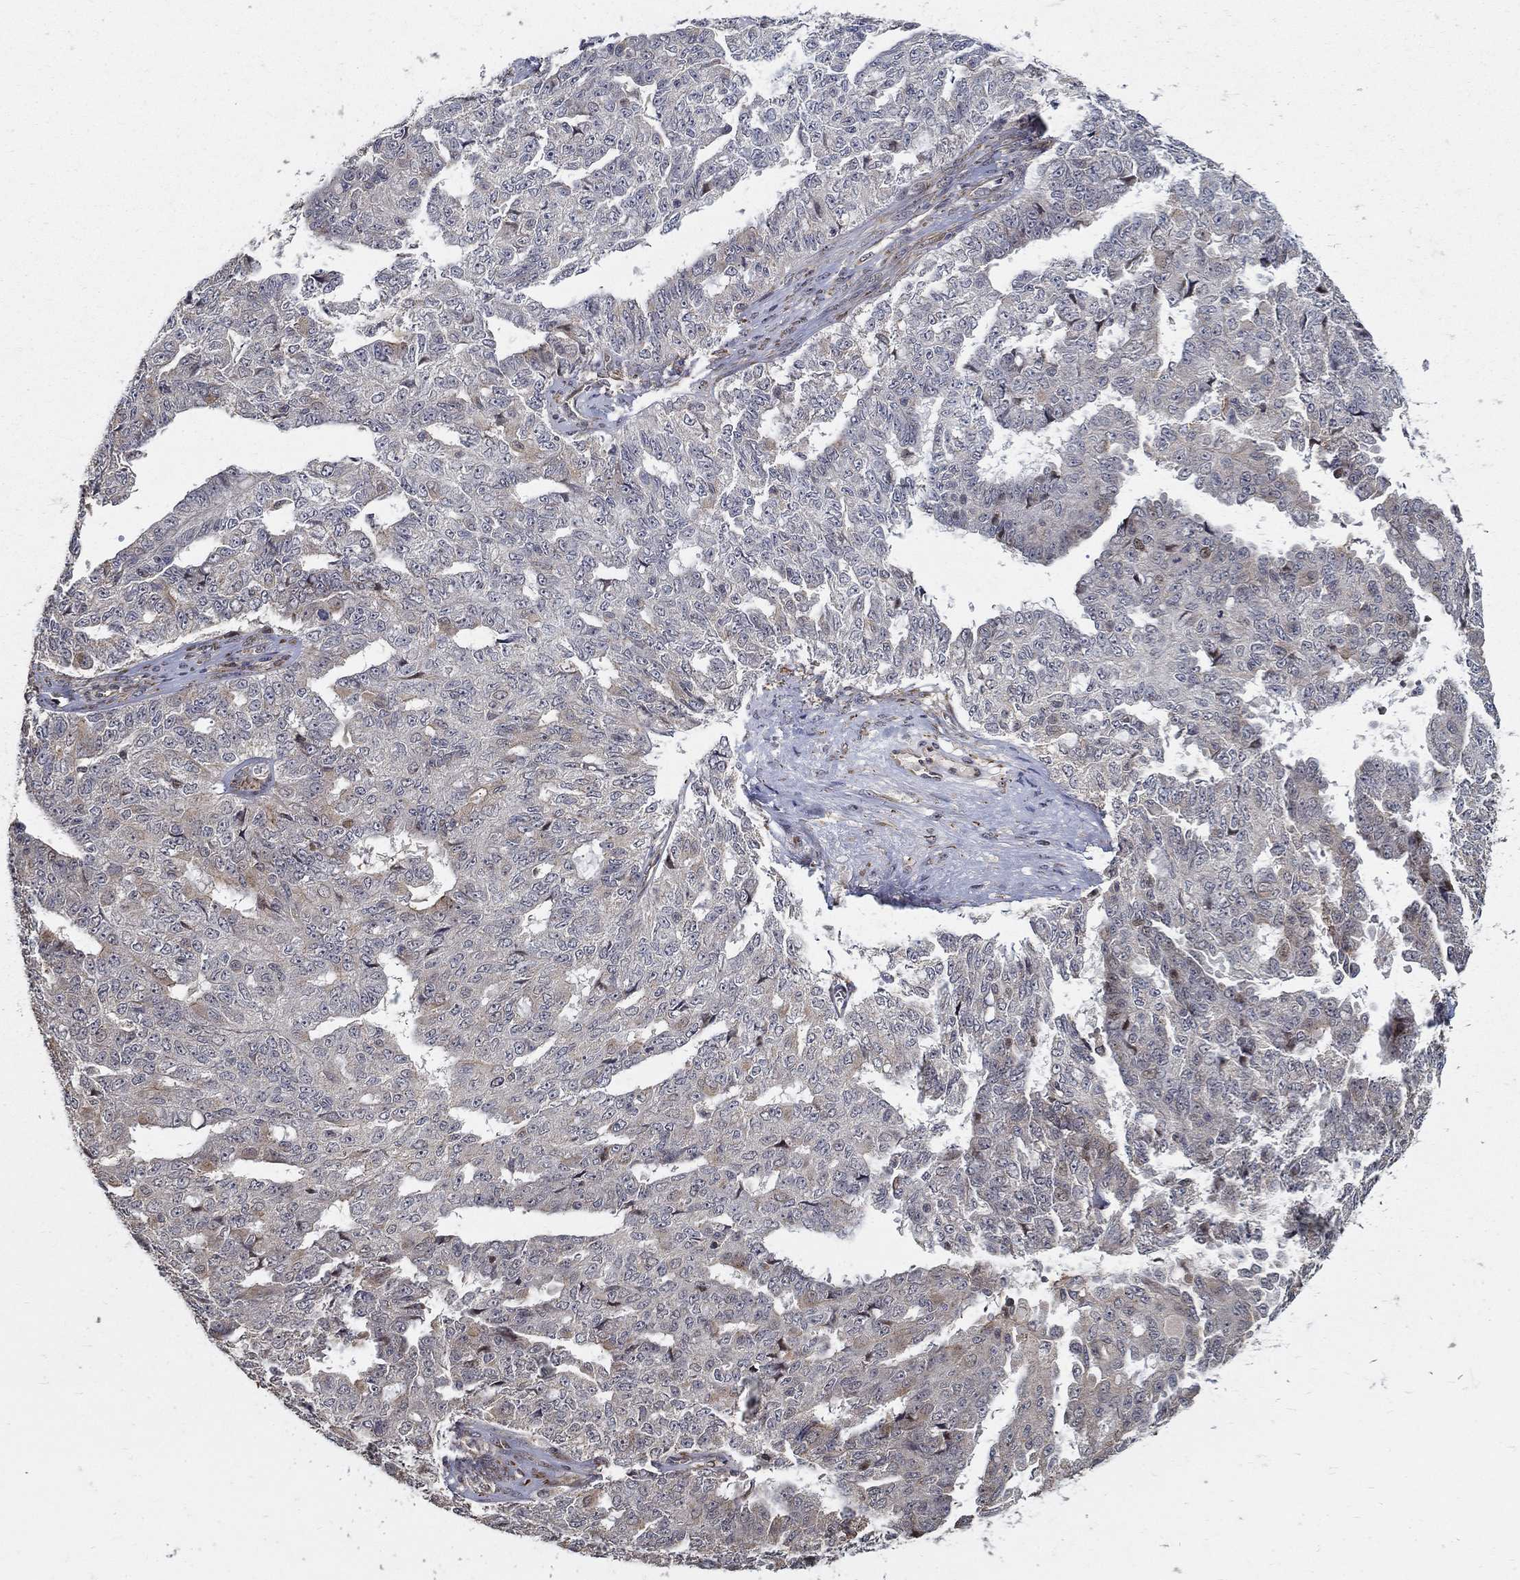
{"staining": {"intensity": "weak", "quantity": "<25%", "location": "cytoplasmic/membranous"}, "tissue": "ovarian cancer", "cell_type": "Tumor cells", "image_type": "cancer", "snomed": [{"axis": "morphology", "description": "Cystadenocarcinoma, serous, NOS"}, {"axis": "topography", "description": "Ovary"}], "caption": "High magnification brightfield microscopy of serous cystadenocarcinoma (ovarian) stained with DAB (3,3'-diaminobenzidine) (brown) and counterstained with hematoxylin (blue): tumor cells show no significant expression.", "gene": "ZNF594", "patient": {"sex": "female", "age": 71}}